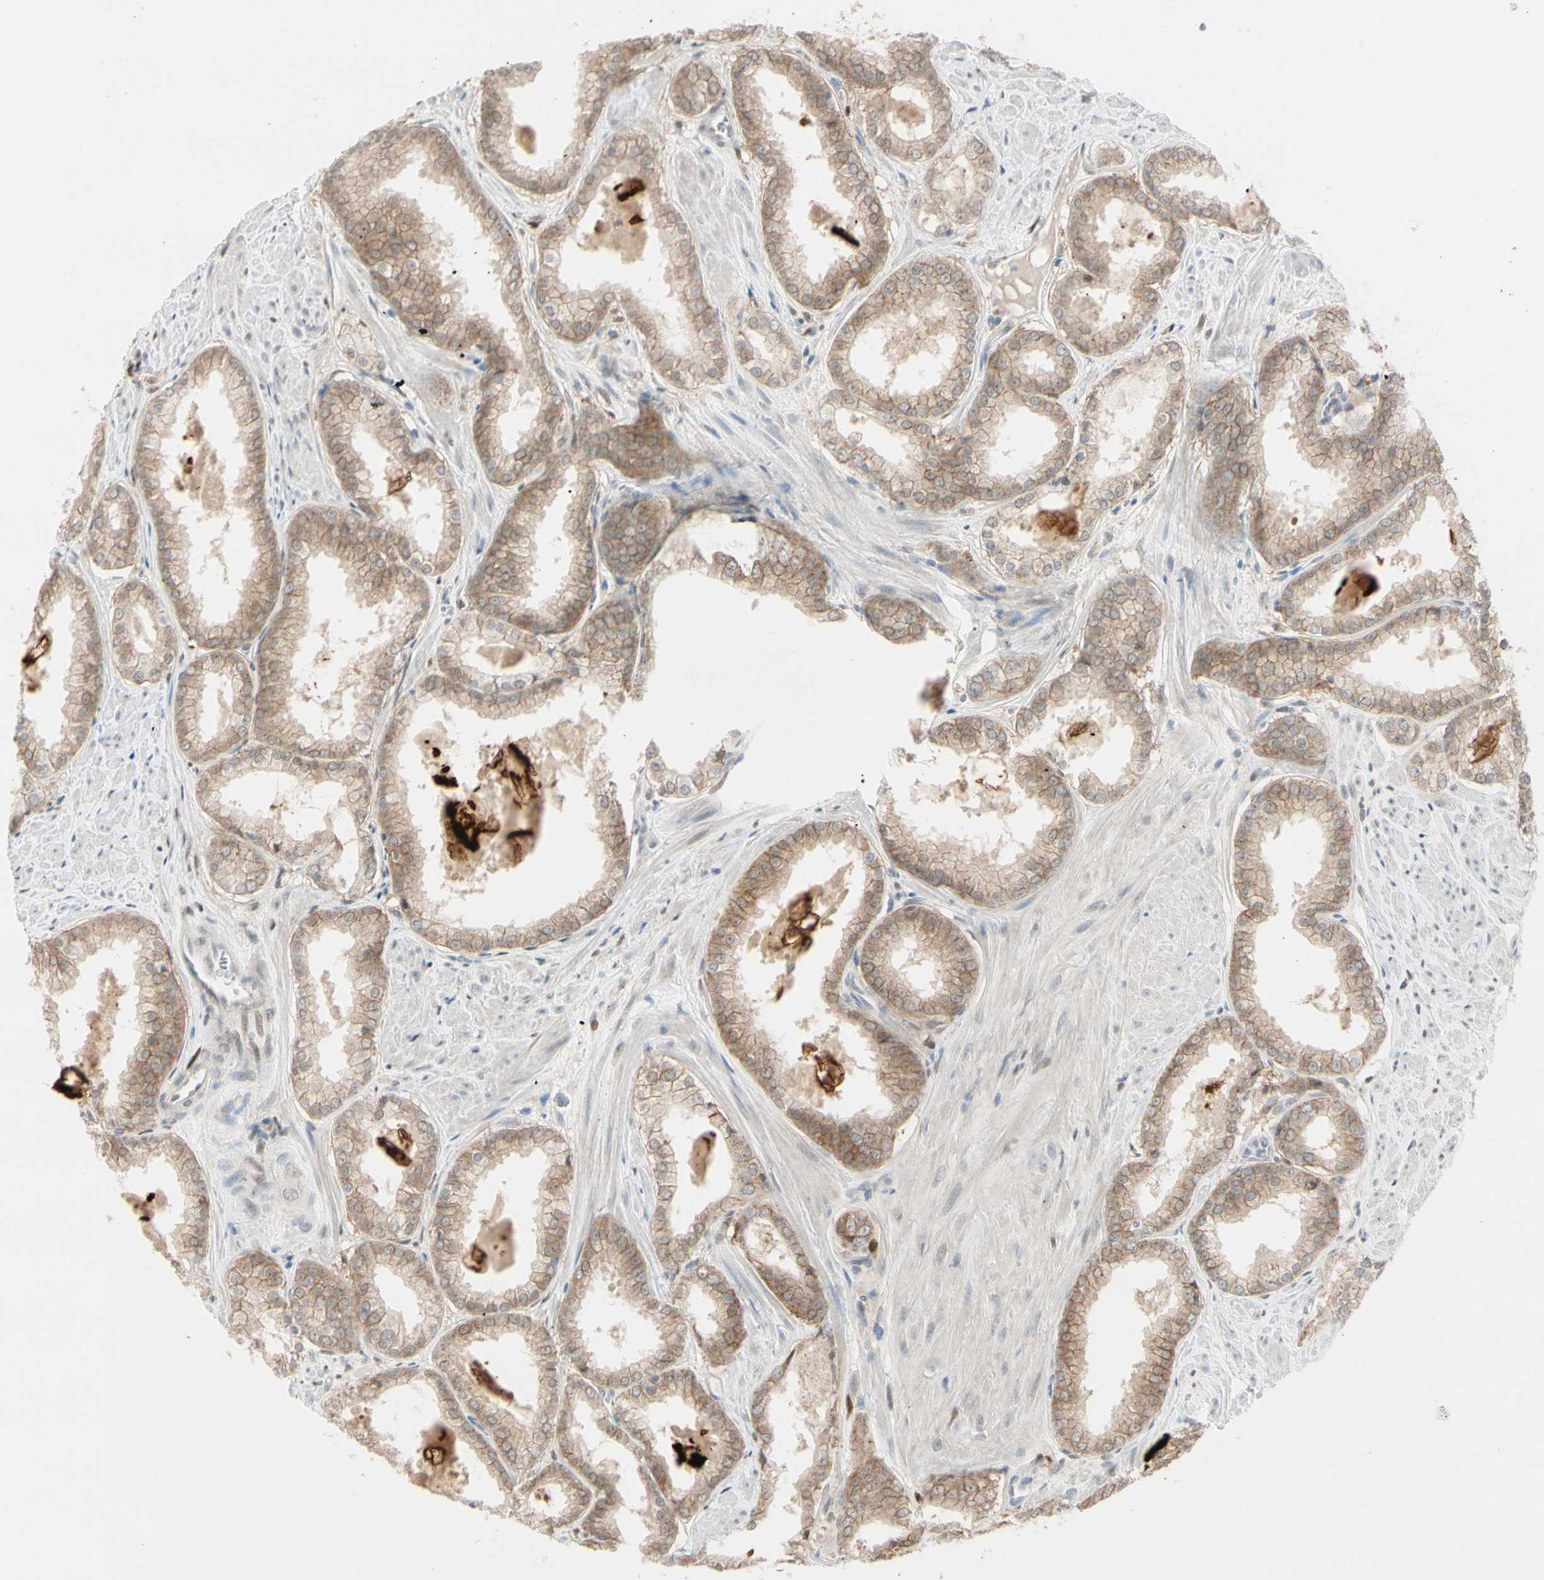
{"staining": {"intensity": "moderate", "quantity": ">75%", "location": "cytoplasmic/membranous"}, "tissue": "prostate cancer", "cell_type": "Tumor cells", "image_type": "cancer", "snomed": [{"axis": "morphology", "description": "Adenocarcinoma, Low grade"}, {"axis": "topography", "description": "Prostate"}], "caption": "A medium amount of moderate cytoplasmic/membranous positivity is present in about >75% of tumor cells in prostate cancer (low-grade adenocarcinoma) tissue. Using DAB (3,3'-diaminobenzidine) (brown) and hematoxylin (blue) stains, captured at high magnification using brightfield microscopy.", "gene": "PTTG1", "patient": {"sex": "male", "age": 64}}